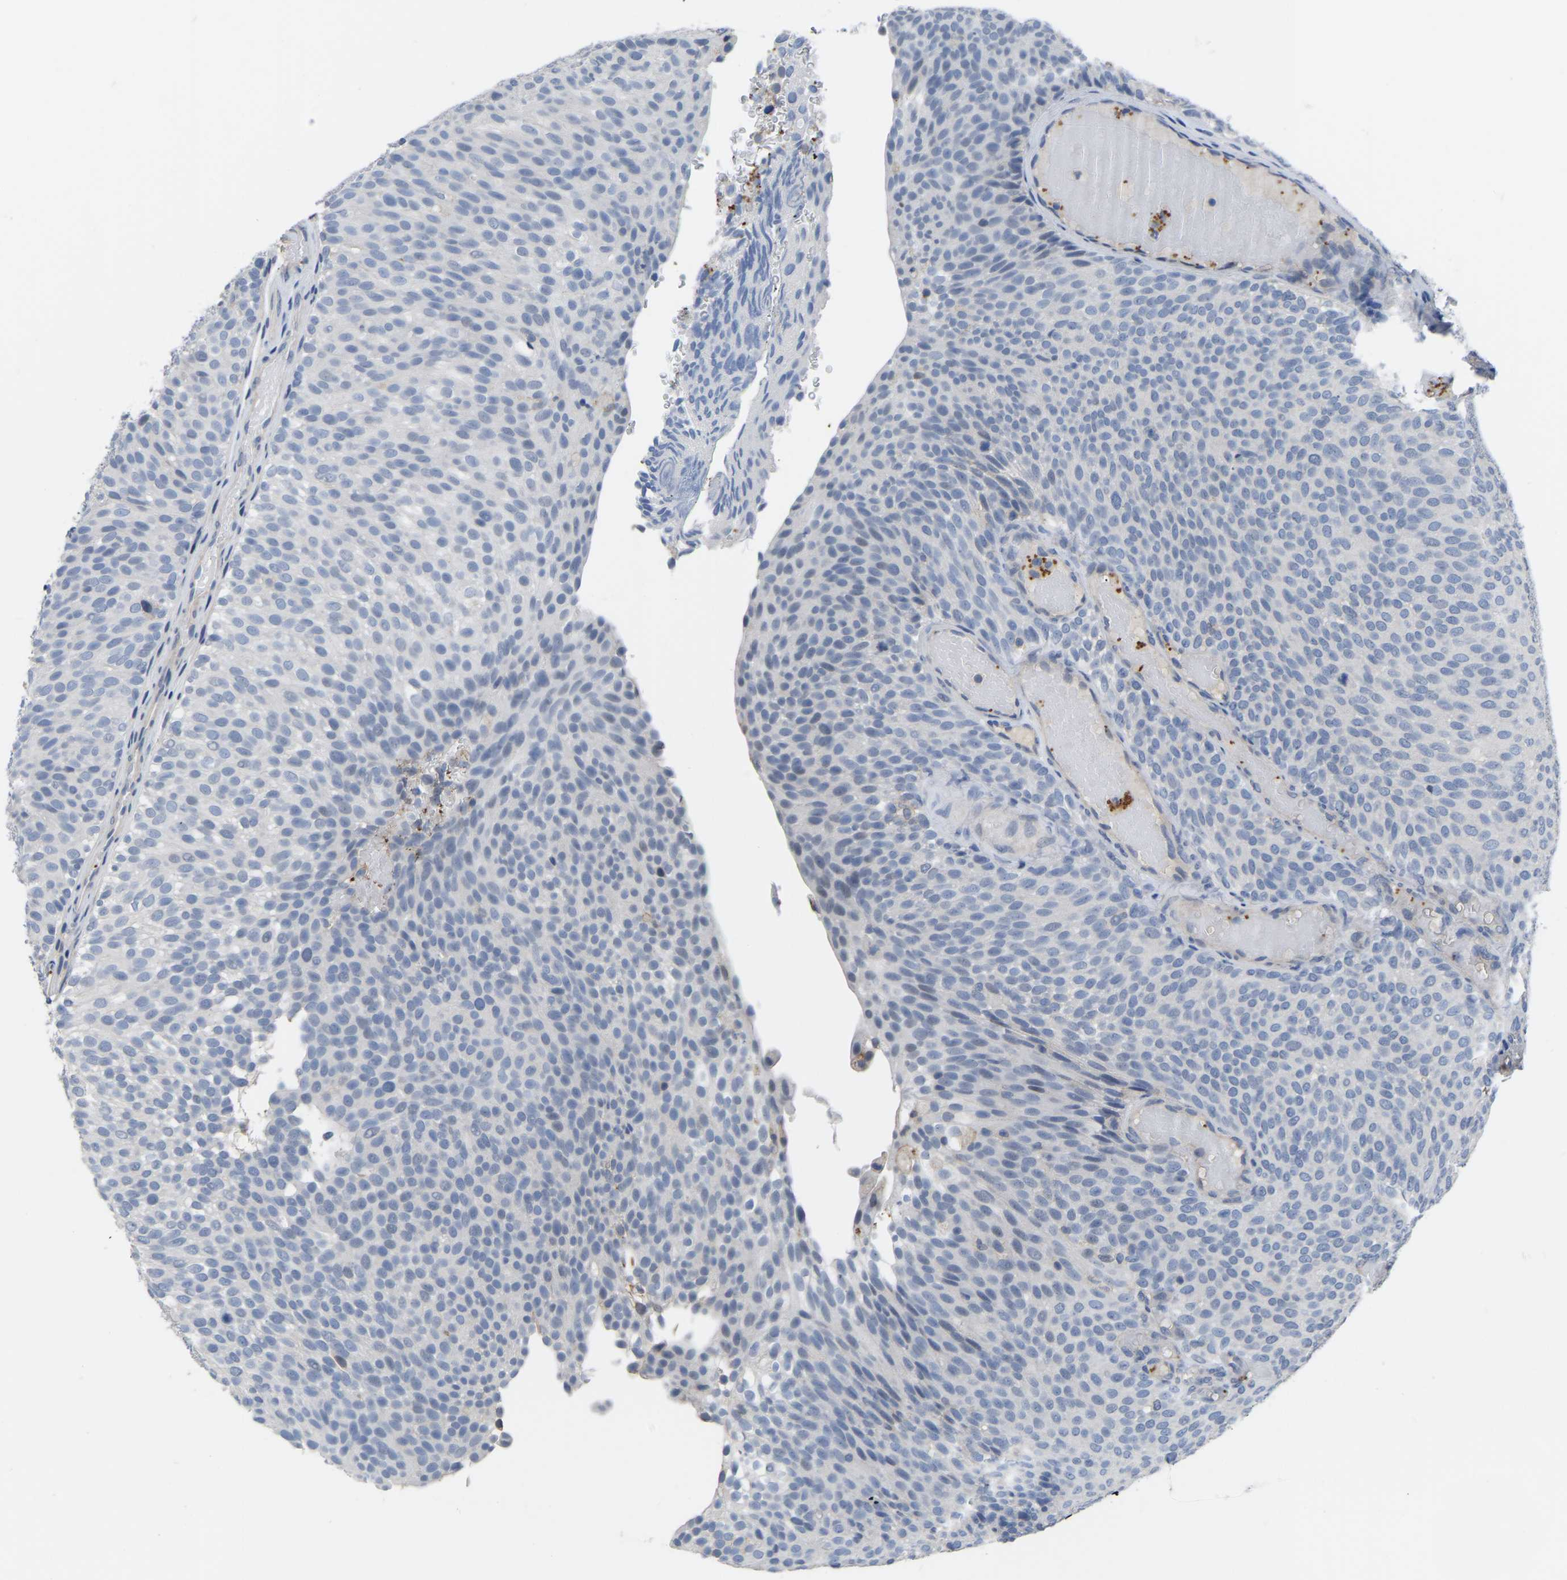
{"staining": {"intensity": "negative", "quantity": "none", "location": "none"}, "tissue": "urothelial cancer", "cell_type": "Tumor cells", "image_type": "cancer", "snomed": [{"axis": "morphology", "description": "Urothelial carcinoma, Low grade"}, {"axis": "topography", "description": "Urinary bladder"}], "caption": "High magnification brightfield microscopy of urothelial cancer stained with DAB (brown) and counterstained with hematoxylin (blue): tumor cells show no significant staining.", "gene": "ZNF449", "patient": {"sex": "male", "age": 78}}